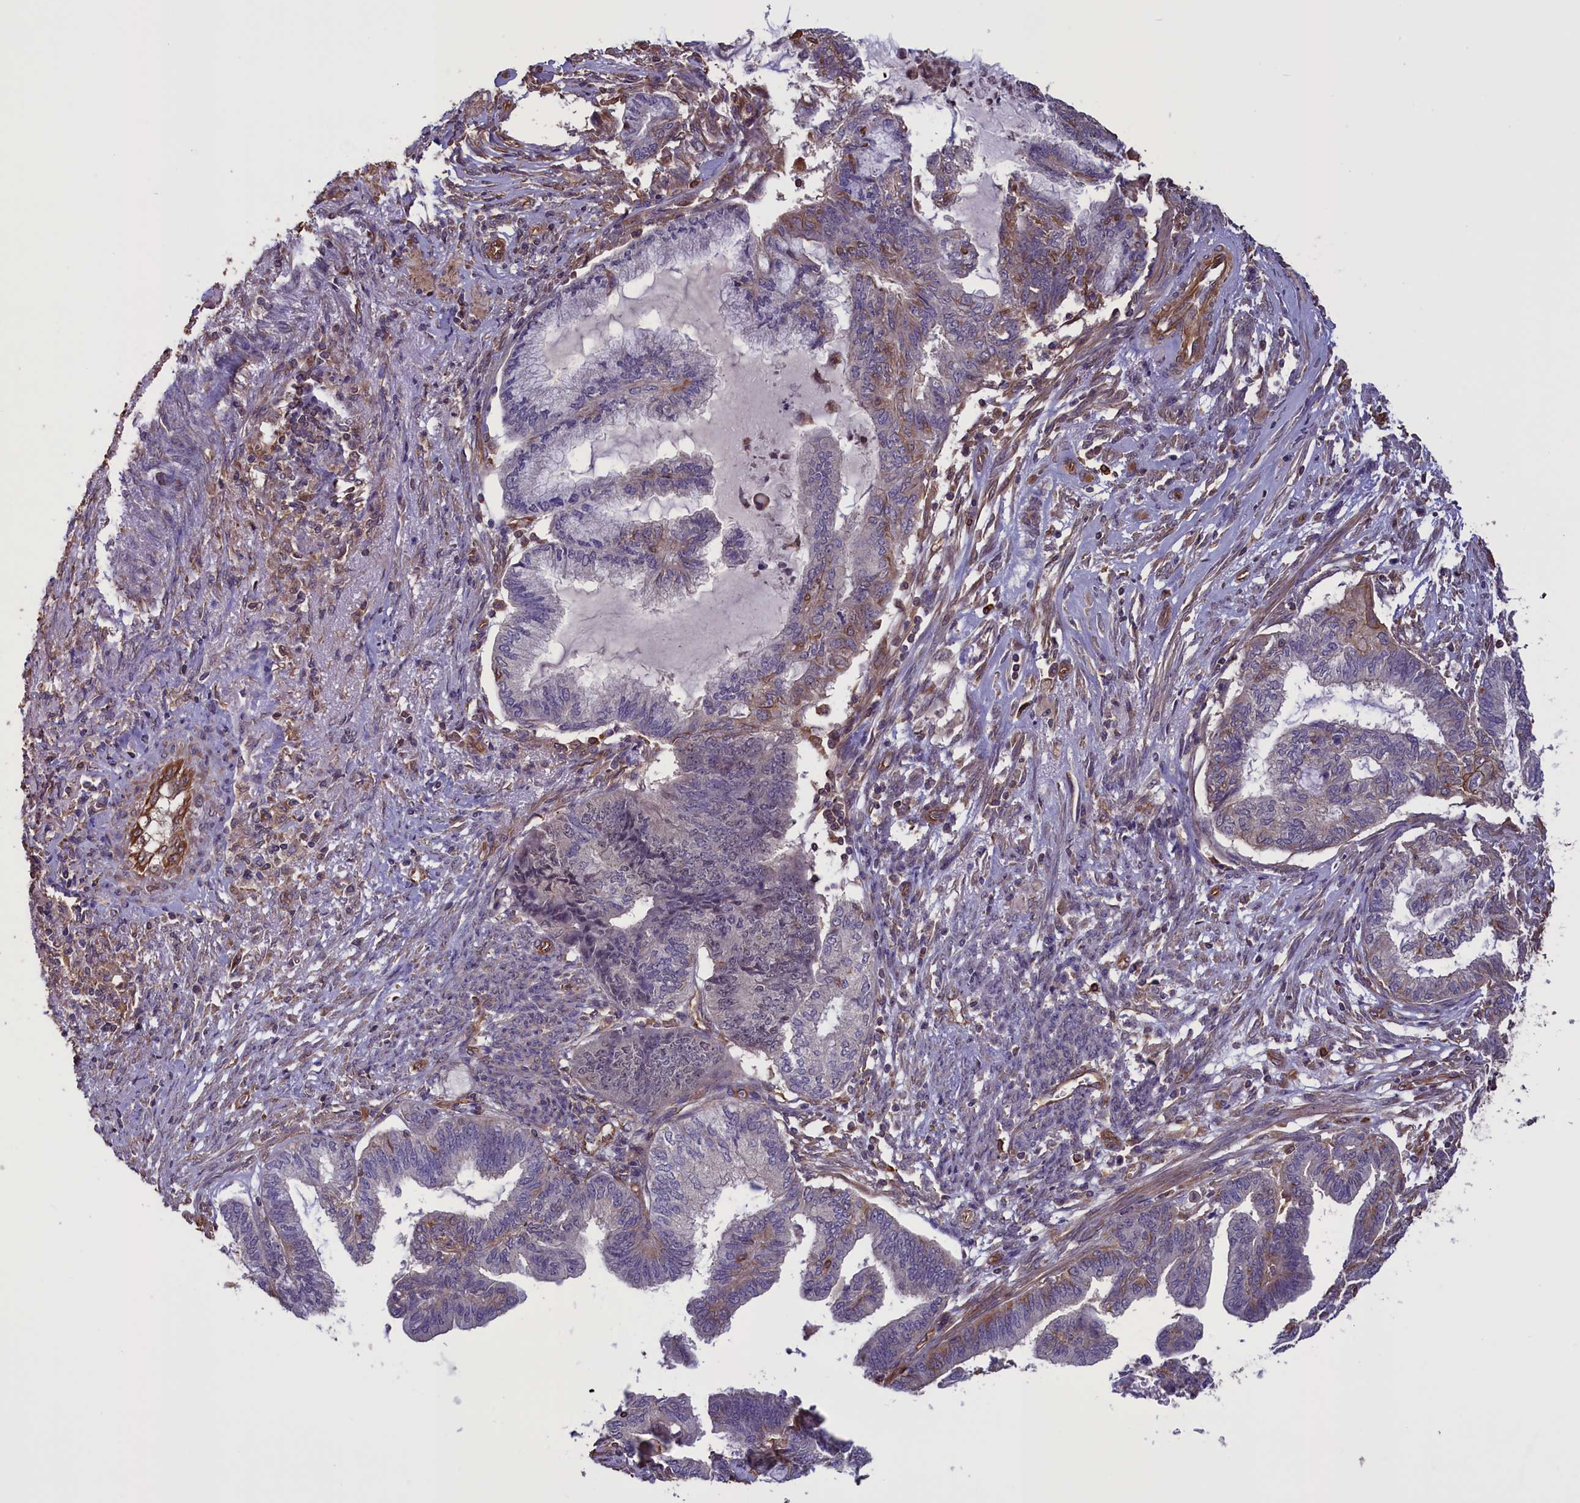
{"staining": {"intensity": "negative", "quantity": "none", "location": "none"}, "tissue": "endometrial cancer", "cell_type": "Tumor cells", "image_type": "cancer", "snomed": [{"axis": "morphology", "description": "Adenocarcinoma, NOS"}, {"axis": "topography", "description": "Endometrium"}], "caption": "DAB (3,3'-diaminobenzidine) immunohistochemical staining of endometrial cancer (adenocarcinoma) displays no significant staining in tumor cells.", "gene": "DAPK3", "patient": {"sex": "female", "age": 86}}